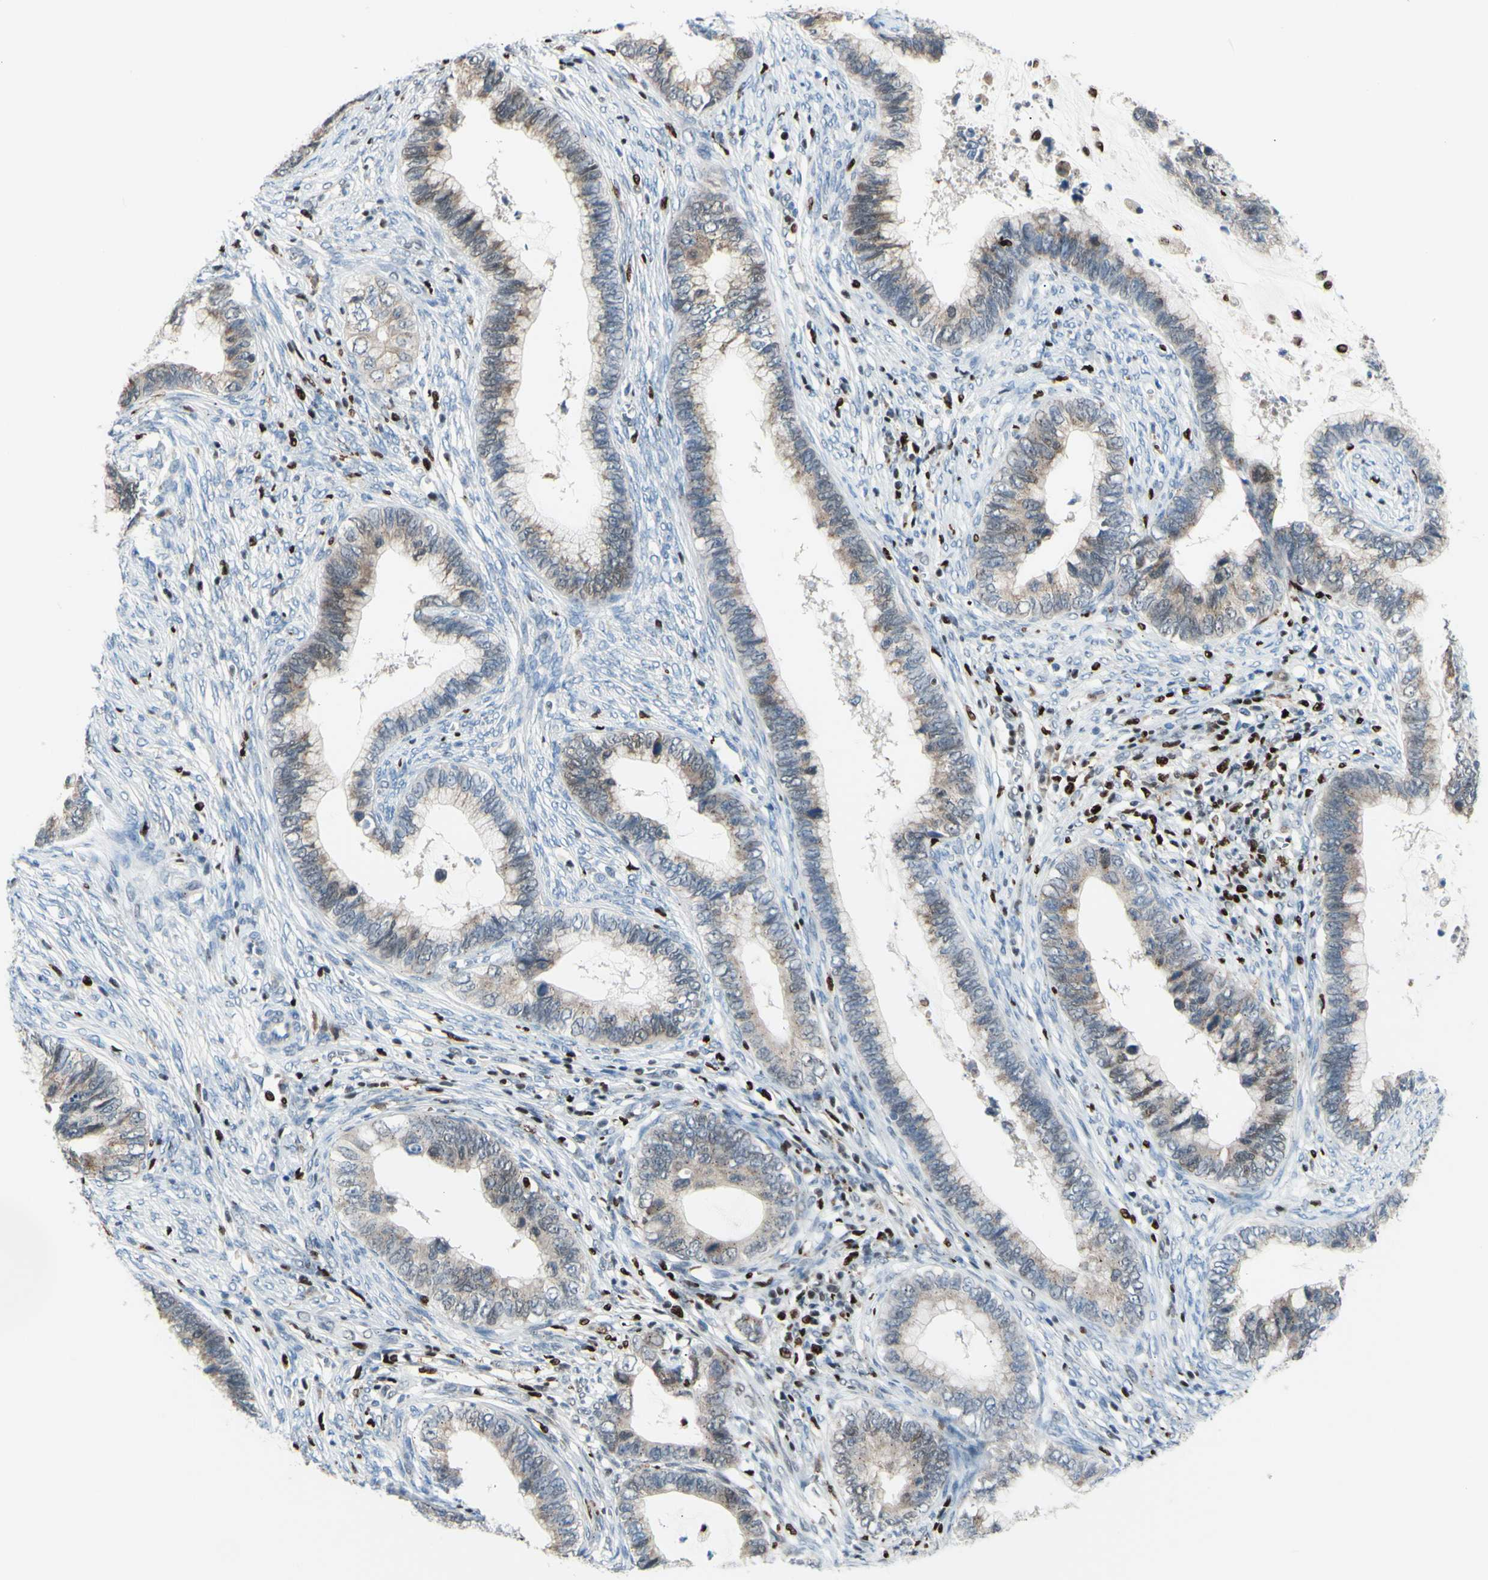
{"staining": {"intensity": "weak", "quantity": ">75%", "location": "cytoplasmic/membranous"}, "tissue": "cervical cancer", "cell_type": "Tumor cells", "image_type": "cancer", "snomed": [{"axis": "morphology", "description": "Adenocarcinoma, NOS"}, {"axis": "topography", "description": "Cervix"}], "caption": "An image of human cervical adenocarcinoma stained for a protein displays weak cytoplasmic/membranous brown staining in tumor cells.", "gene": "EED", "patient": {"sex": "female", "age": 44}}